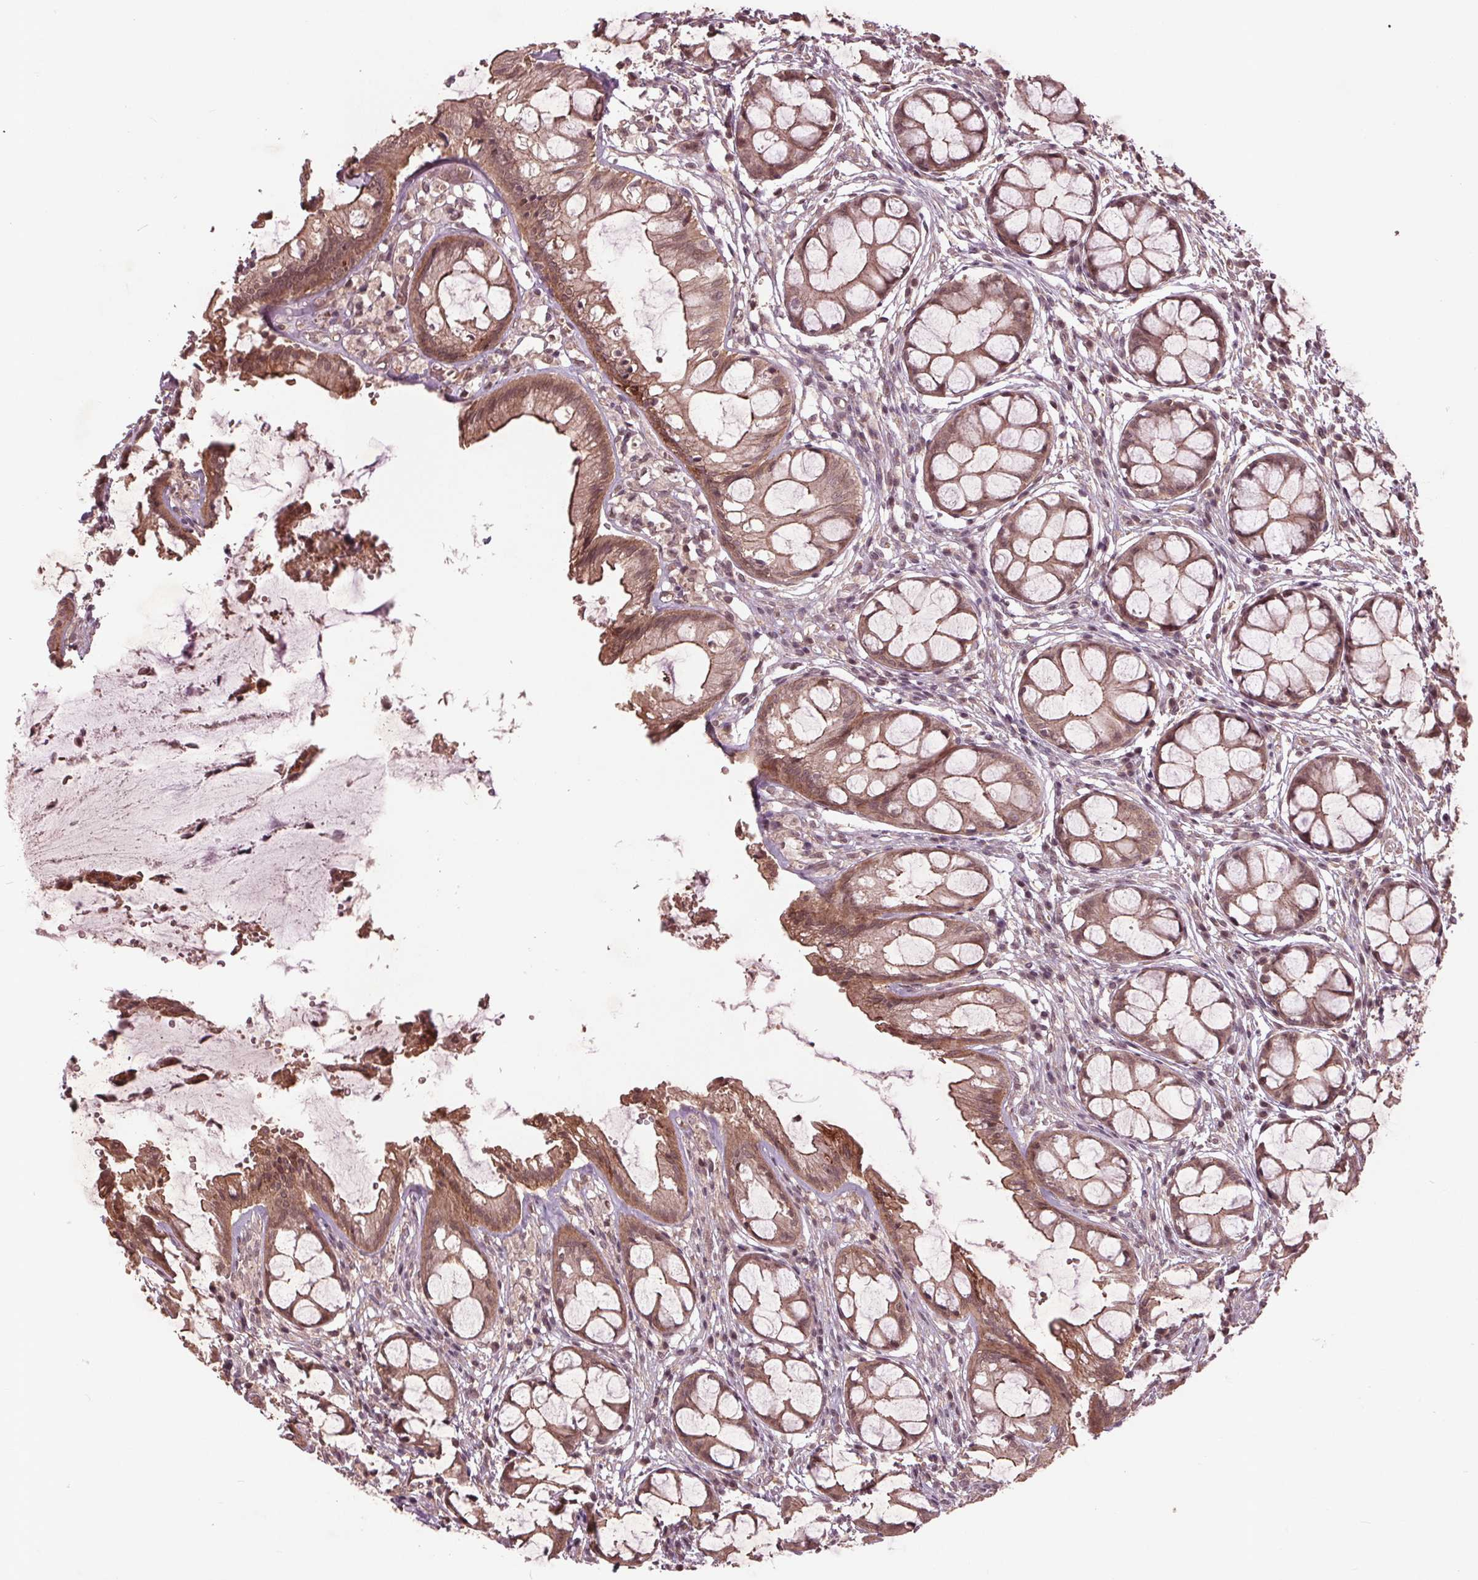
{"staining": {"intensity": "moderate", "quantity": ">75%", "location": "cytoplasmic/membranous,nuclear"}, "tissue": "rectum", "cell_type": "Glandular cells", "image_type": "normal", "snomed": [{"axis": "morphology", "description": "Normal tissue, NOS"}, {"axis": "topography", "description": "Rectum"}], "caption": "Protein staining exhibits moderate cytoplasmic/membranous,nuclear positivity in about >75% of glandular cells in unremarkable rectum.", "gene": "BTBD1", "patient": {"sex": "female", "age": 62}}